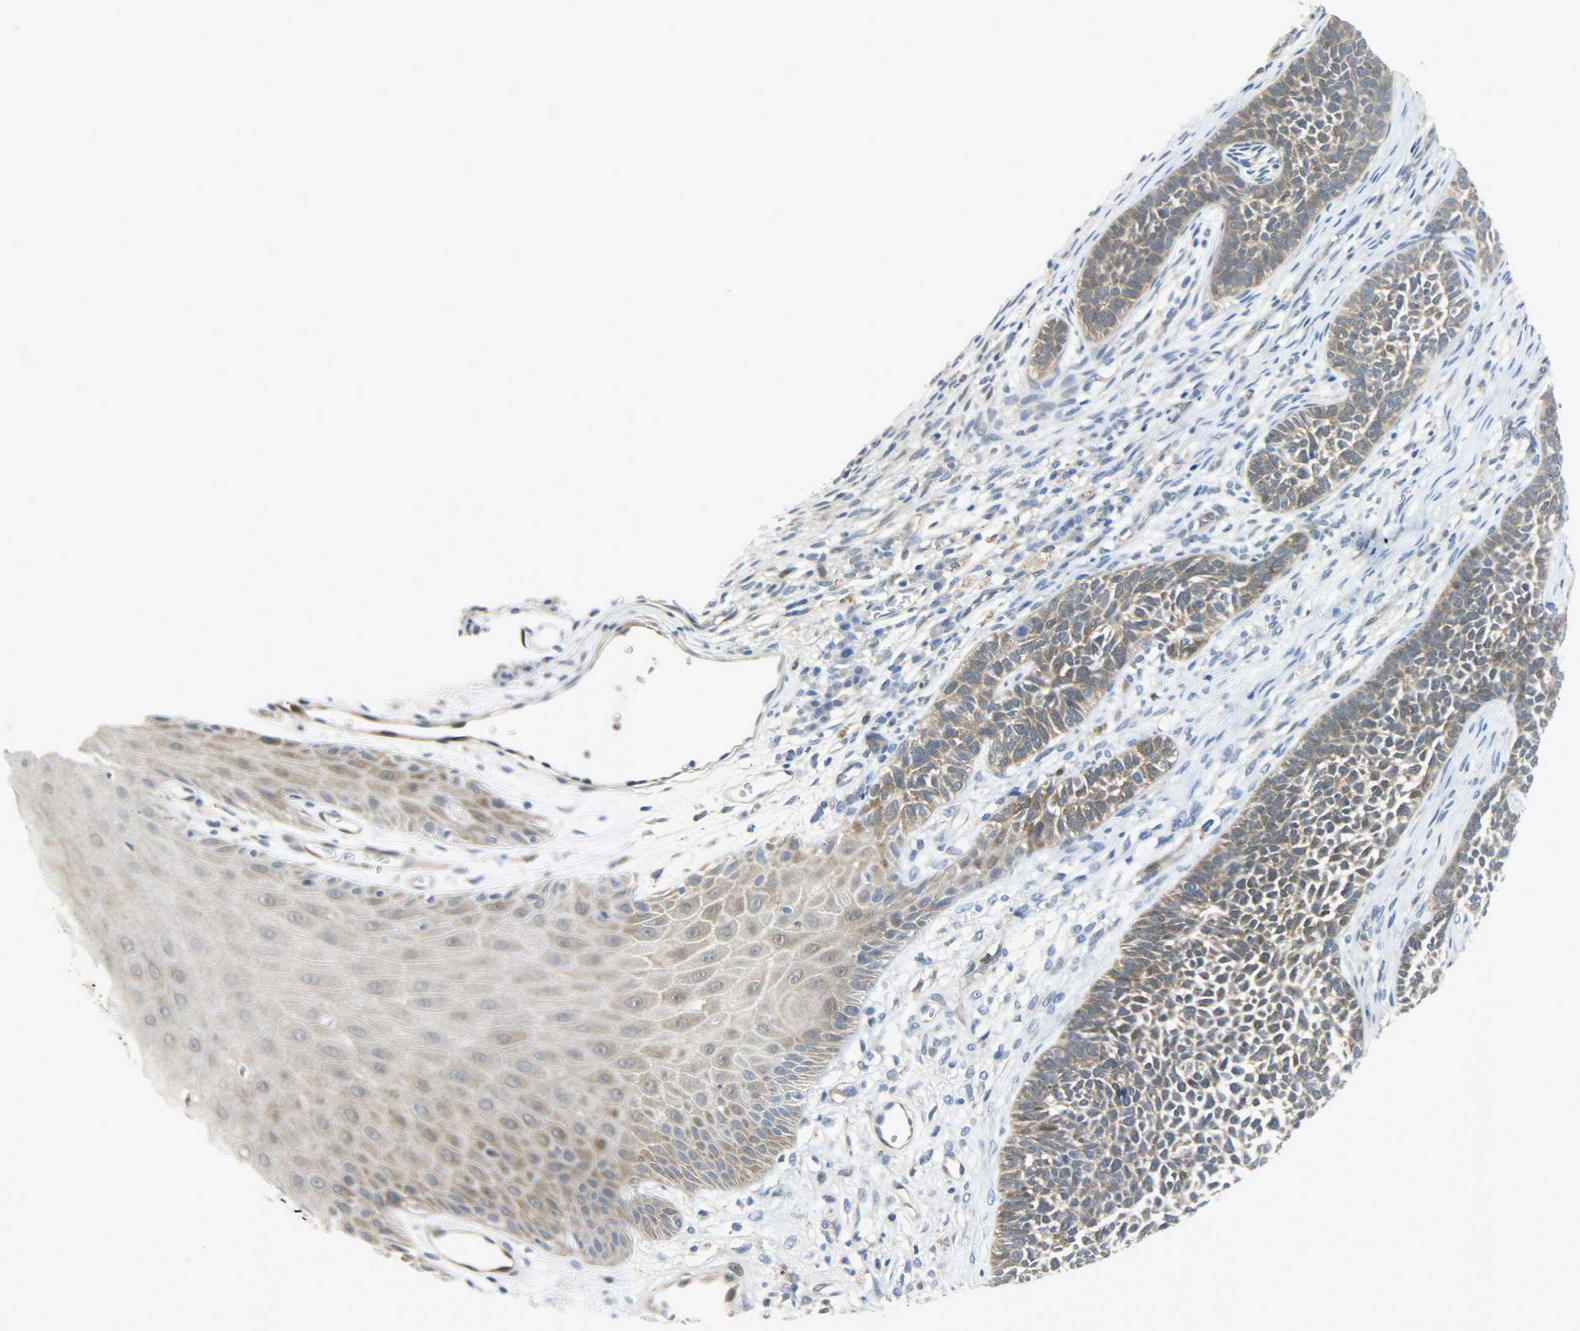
{"staining": {"intensity": "moderate", "quantity": ">75%", "location": "cytoplasmic/membranous,nuclear"}, "tissue": "skin cancer", "cell_type": "Tumor cells", "image_type": "cancer", "snomed": [{"axis": "morphology", "description": "Basal cell carcinoma"}, {"axis": "topography", "description": "Skin"}], "caption": "Skin cancer stained with a brown dye demonstrates moderate cytoplasmic/membranous and nuclear positive expression in about >75% of tumor cells.", "gene": "EIF4EBP1", "patient": {"sex": "female", "age": 84}}